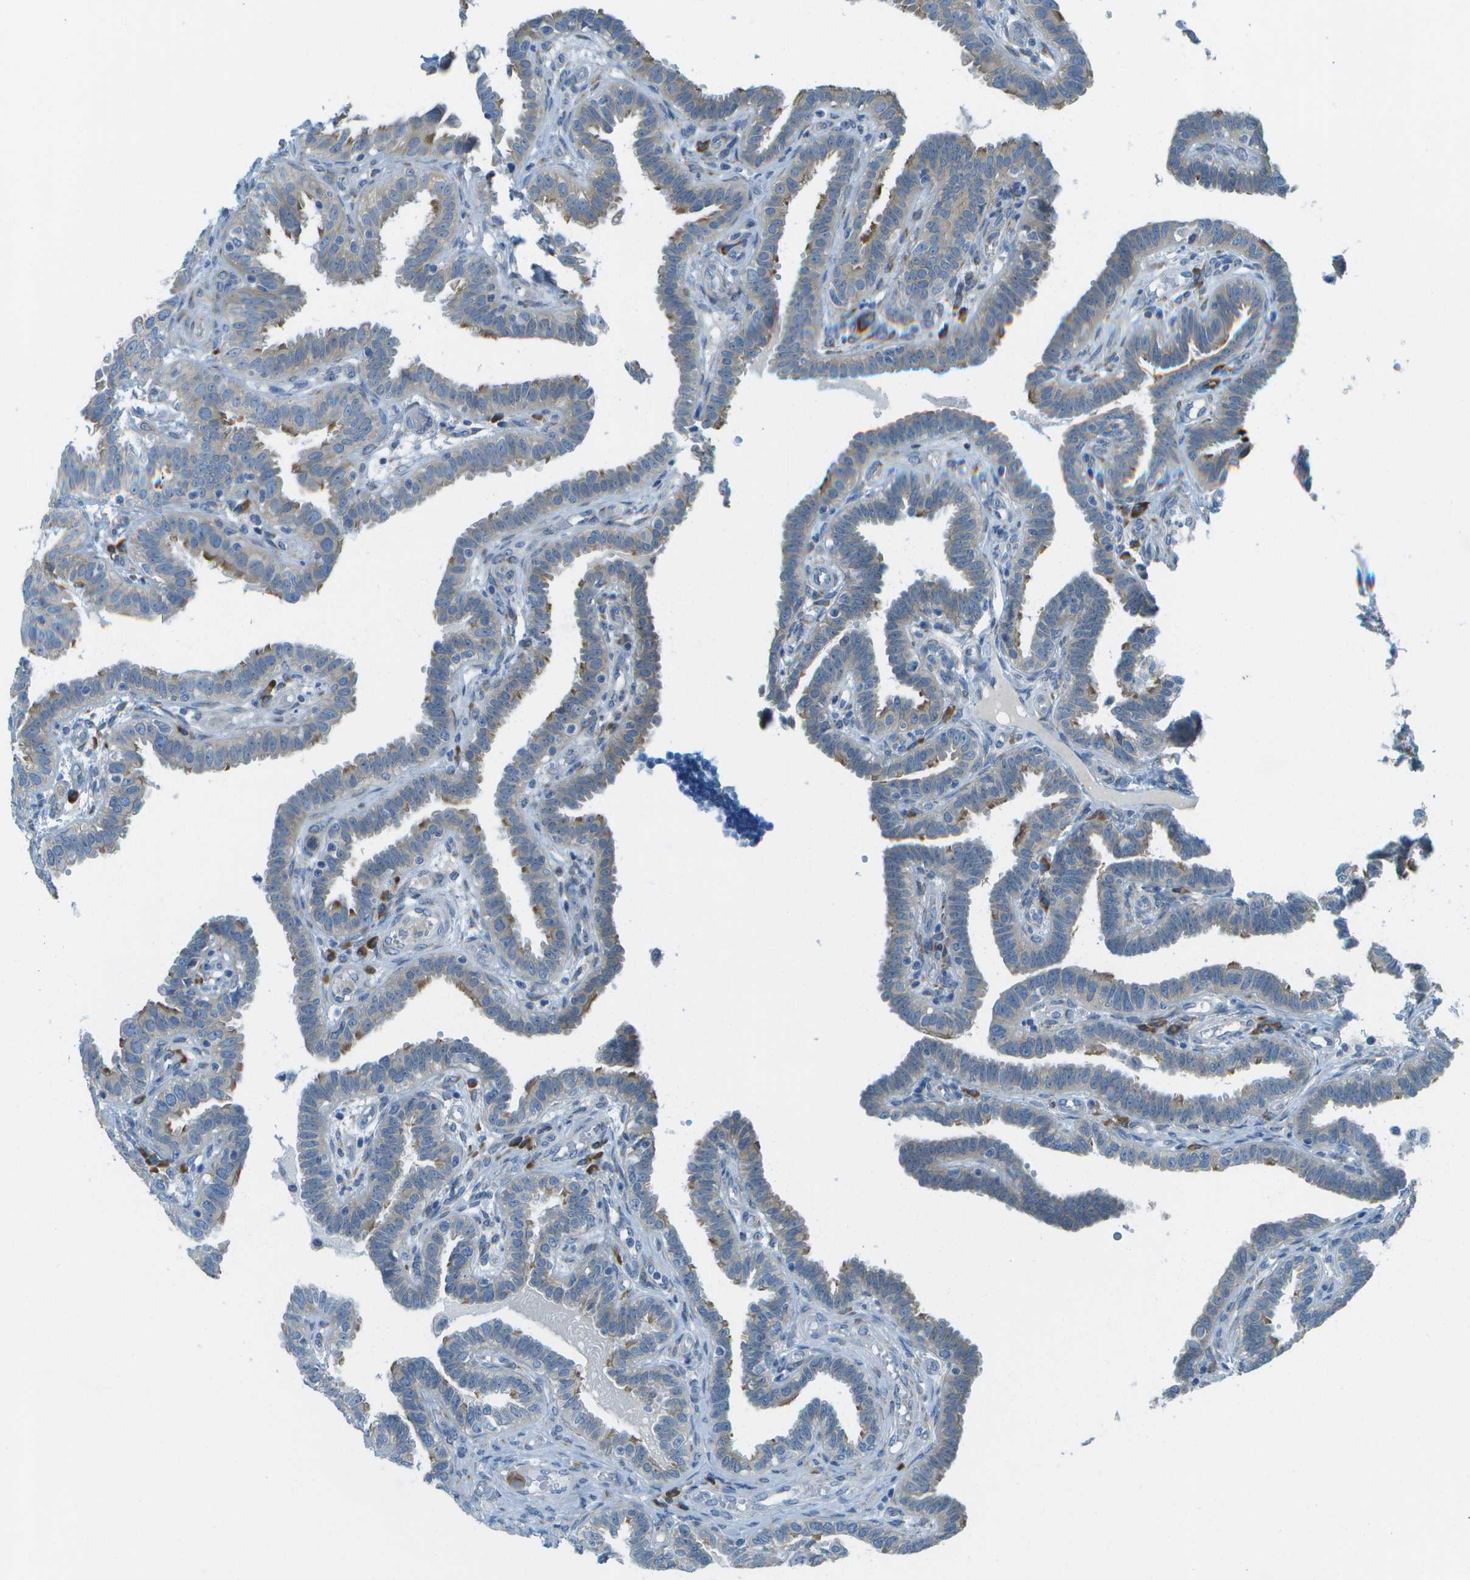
{"staining": {"intensity": "weak", "quantity": "25%-75%", "location": "cytoplasmic/membranous"}, "tissue": "fallopian tube", "cell_type": "Glandular cells", "image_type": "normal", "snomed": [{"axis": "morphology", "description": "Normal tissue, NOS"}, {"axis": "topography", "description": "Fallopian tube"}, {"axis": "topography", "description": "Placenta"}], "caption": "DAB immunohistochemical staining of normal fallopian tube displays weak cytoplasmic/membranous protein staining in approximately 25%-75% of glandular cells. (DAB = brown stain, brightfield microscopy at high magnification).", "gene": "KCTD3", "patient": {"sex": "female", "age": 34}}